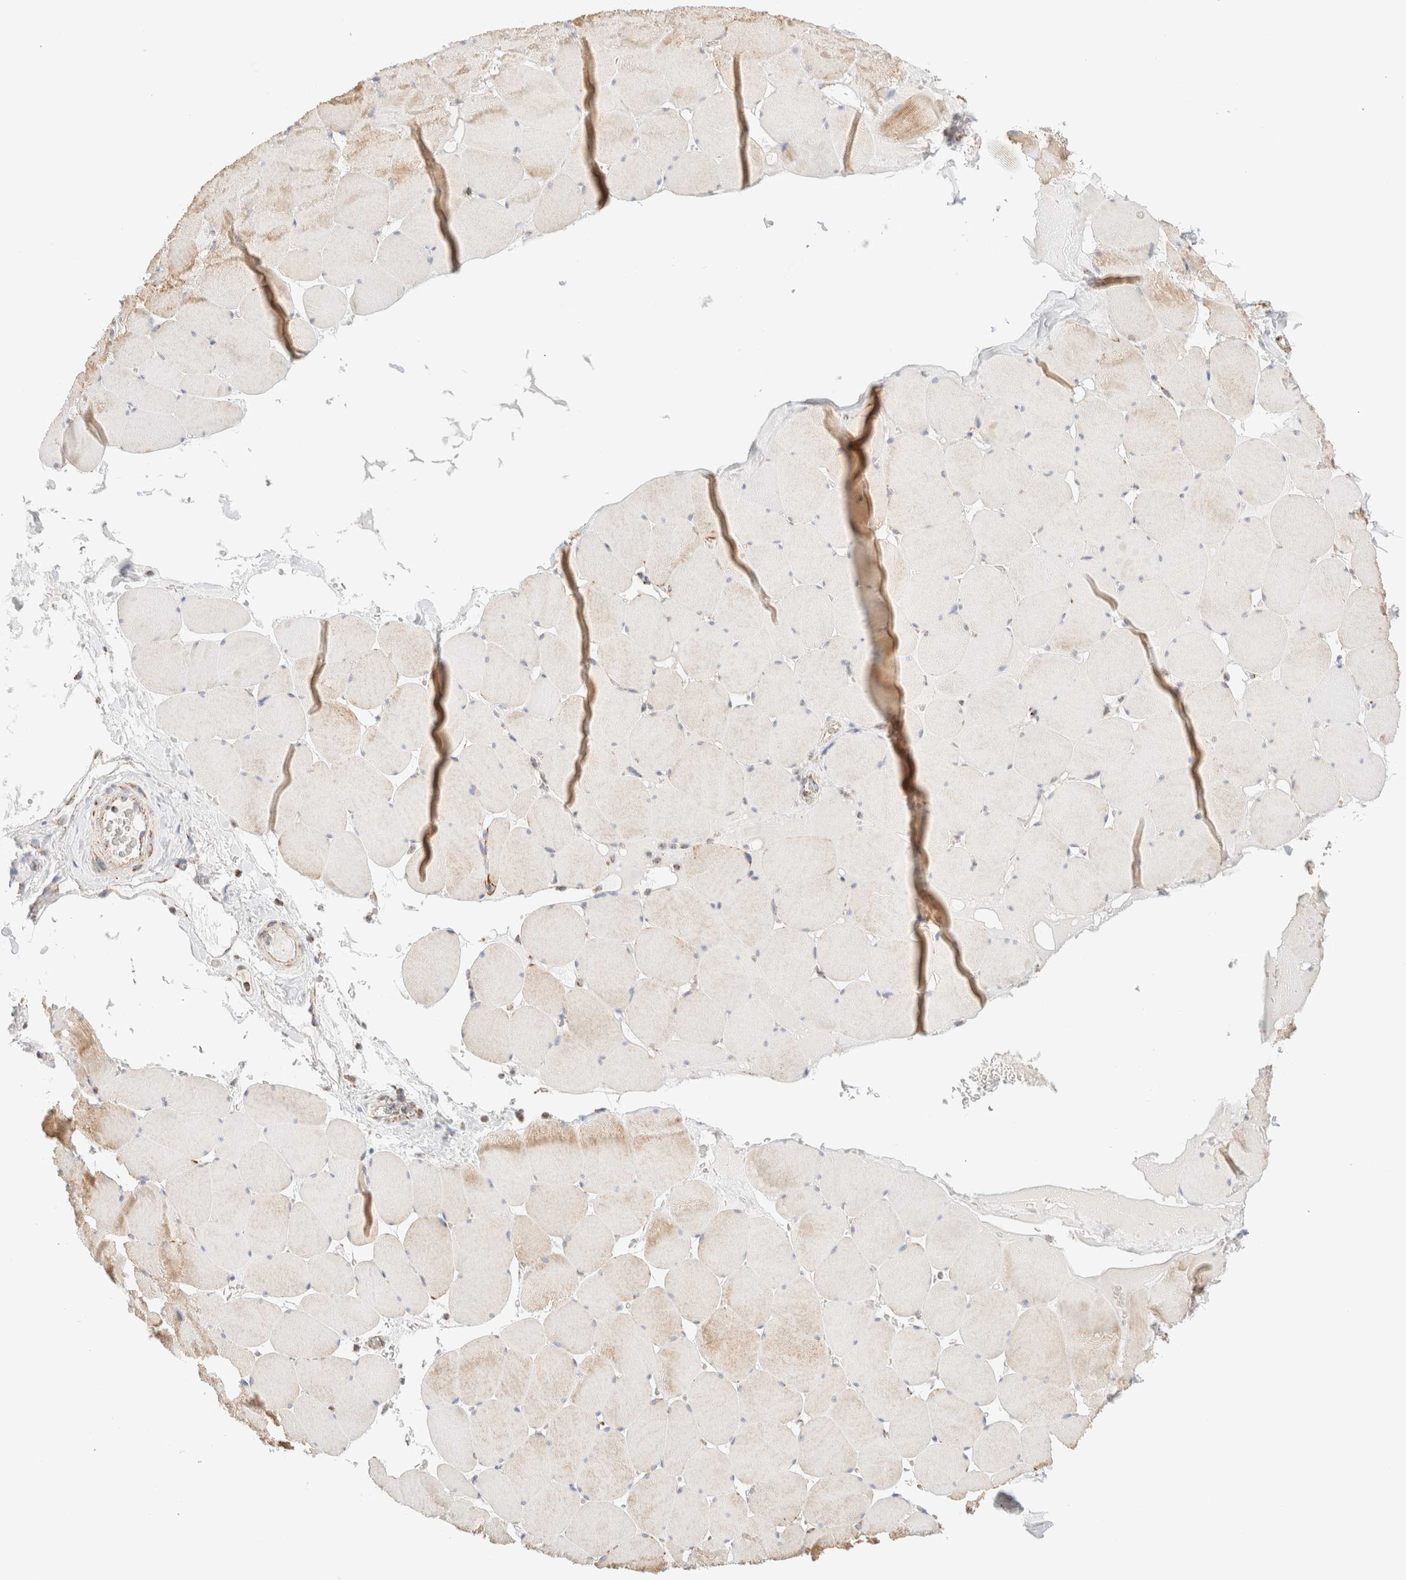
{"staining": {"intensity": "moderate", "quantity": "25%-75%", "location": "cytoplasmic/membranous"}, "tissue": "skeletal muscle", "cell_type": "Myocytes", "image_type": "normal", "snomed": [{"axis": "morphology", "description": "Normal tissue, NOS"}, {"axis": "topography", "description": "Skeletal muscle"}], "caption": "DAB immunohistochemical staining of benign human skeletal muscle shows moderate cytoplasmic/membranous protein positivity in about 25%-75% of myocytes.", "gene": "PHB2", "patient": {"sex": "male", "age": 62}}